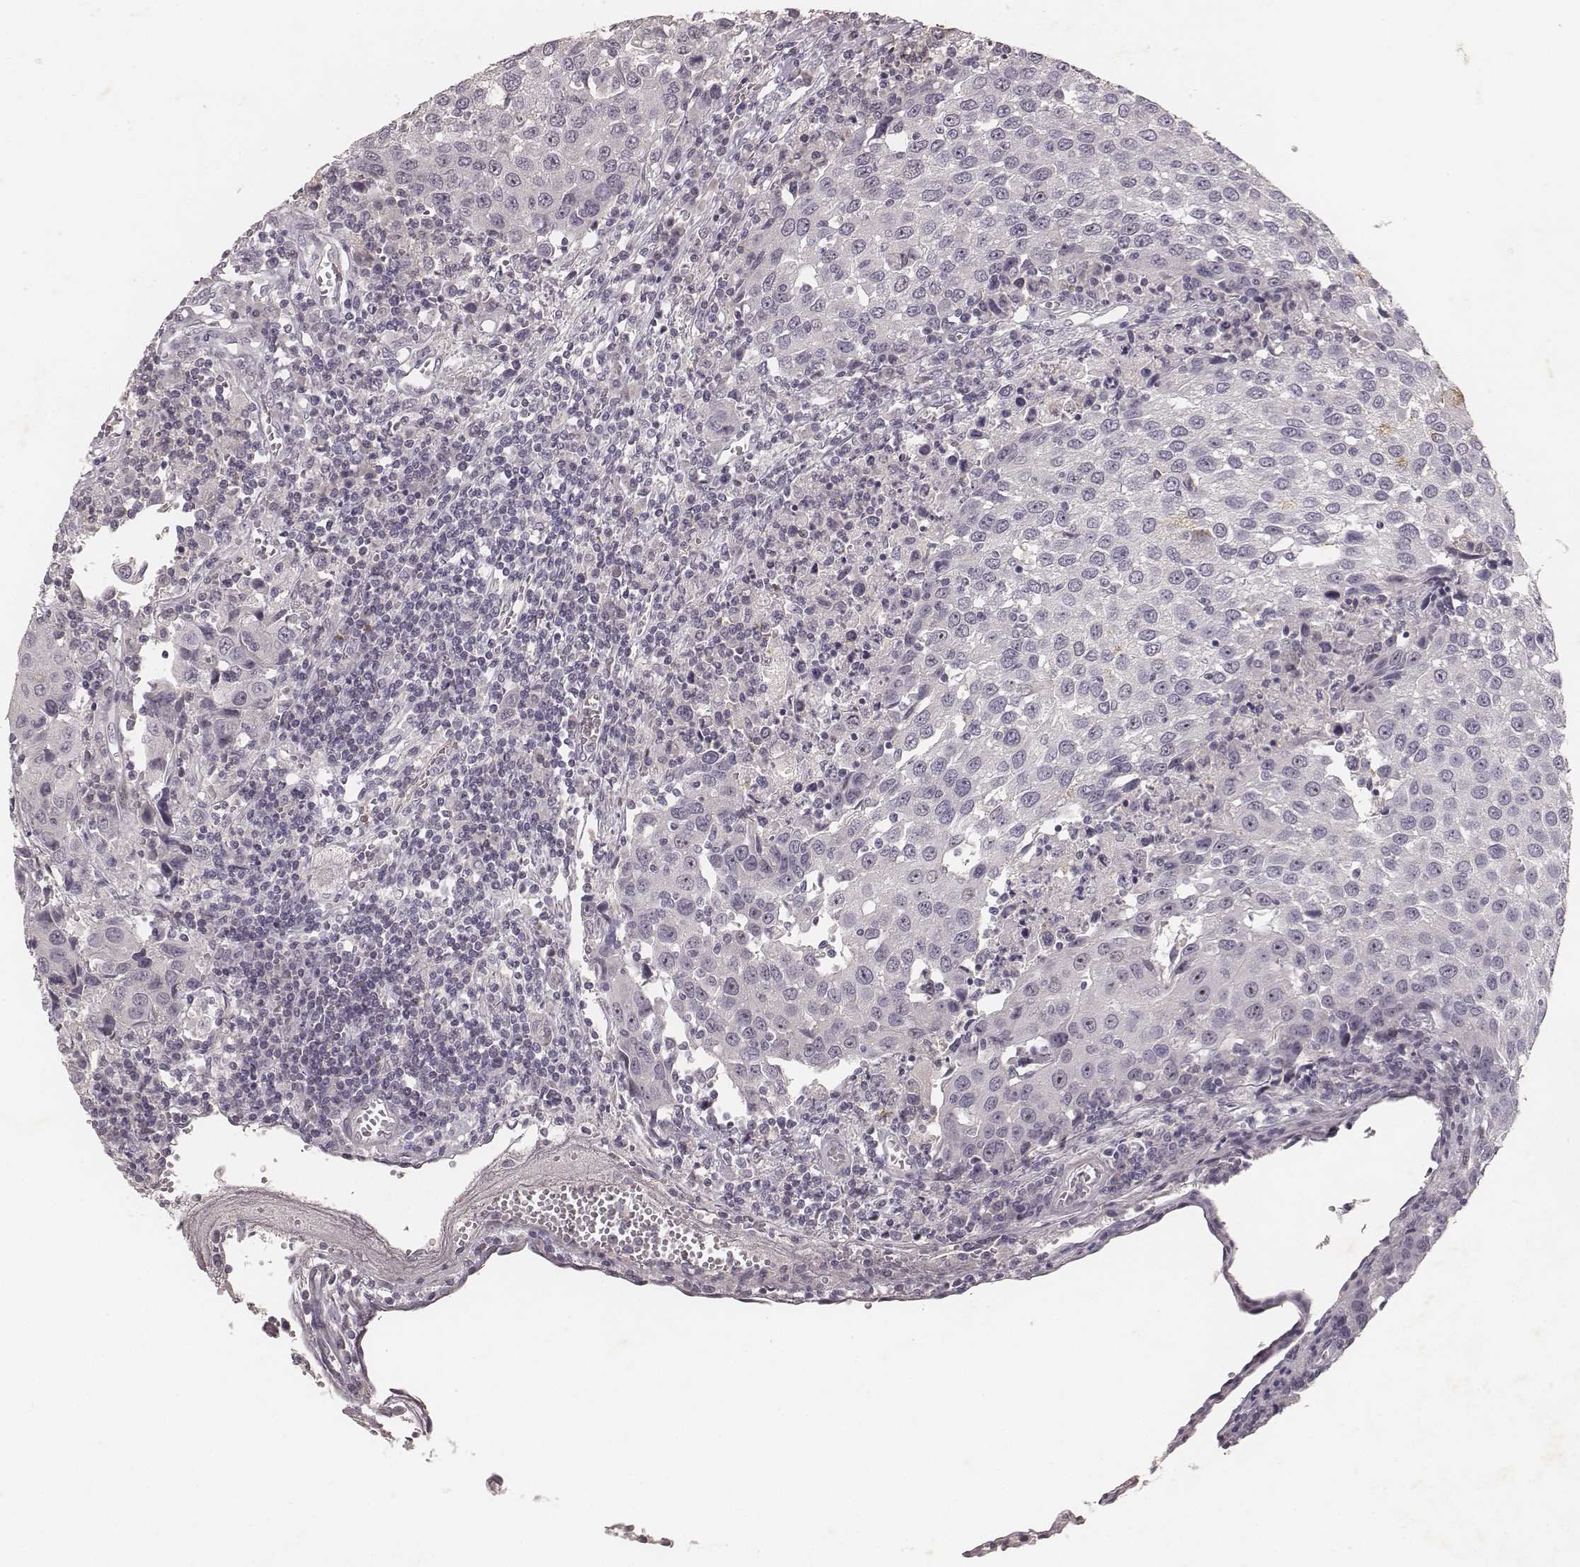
{"staining": {"intensity": "negative", "quantity": "none", "location": "none"}, "tissue": "urothelial cancer", "cell_type": "Tumor cells", "image_type": "cancer", "snomed": [{"axis": "morphology", "description": "Urothelial carcinoma, High grade"}, {"axis": "topography", "description": "Urinary bladder"}], "caption": "High power microscopy micrograph of an immunohistochemistry image of urothelial carcinoma (high-grade), revealing no significant expression in tumor cells.", "gene": "MADCAM1", "patient": {"sex": "female", "age": 85}}